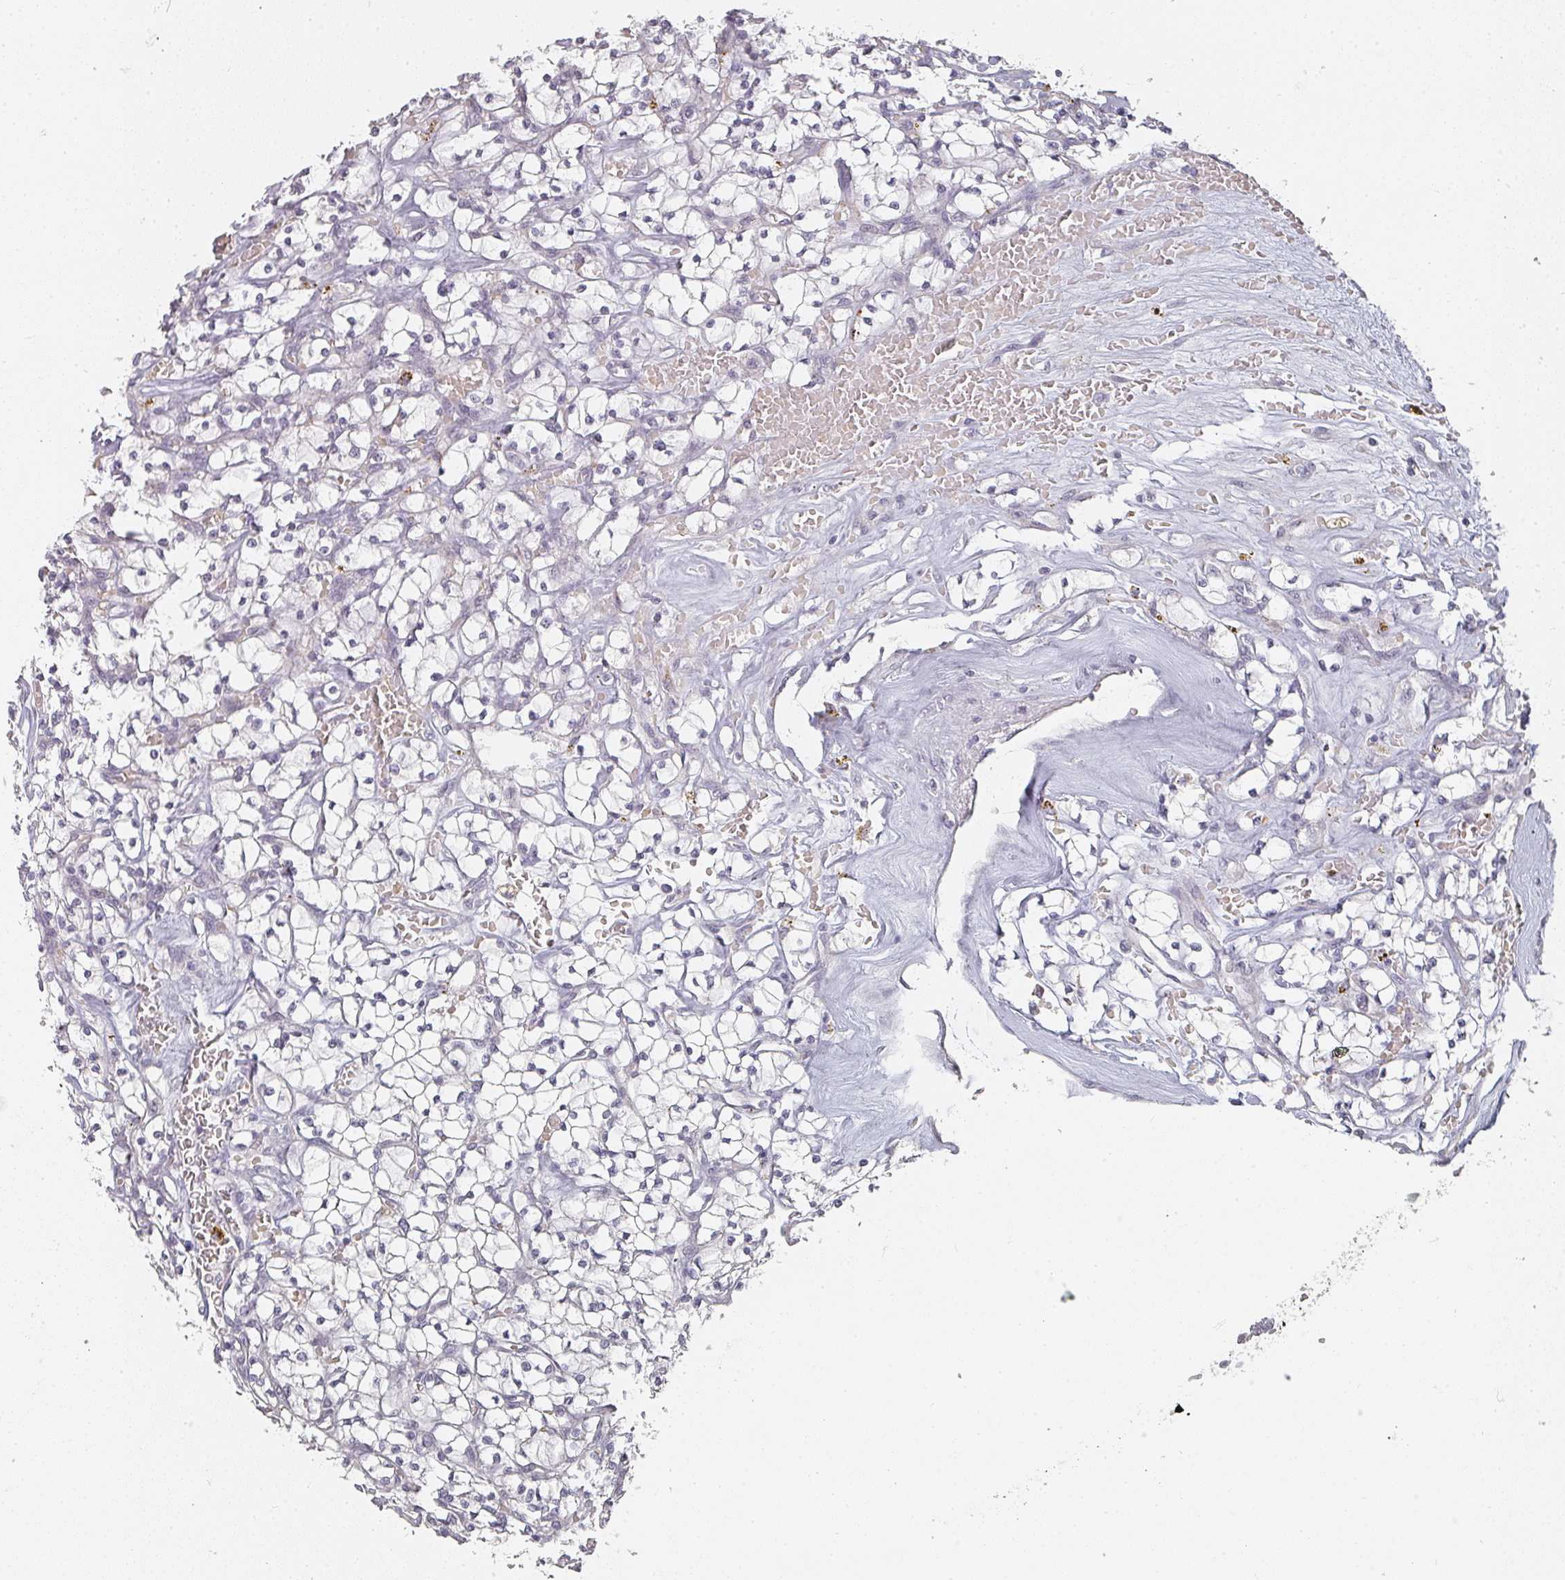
{"staining": {"intensity": "negative", "quantity": "none", "location": "none"}, "tissue": "renal cancer", "cell_type": "Tumor cells", "image_type": "cancer", "snomed": [{"axis": "morphology", "description": "Adenocarcinoma, NOS"}, {"axis": "topography", "description": "Kidney"}], "caption": "The photomicrograph reveals no staining of tumor cells in adenocarcinoma (renal).", "gene": "SHISA2", "patient": {"sex": "female", "age": 64}}